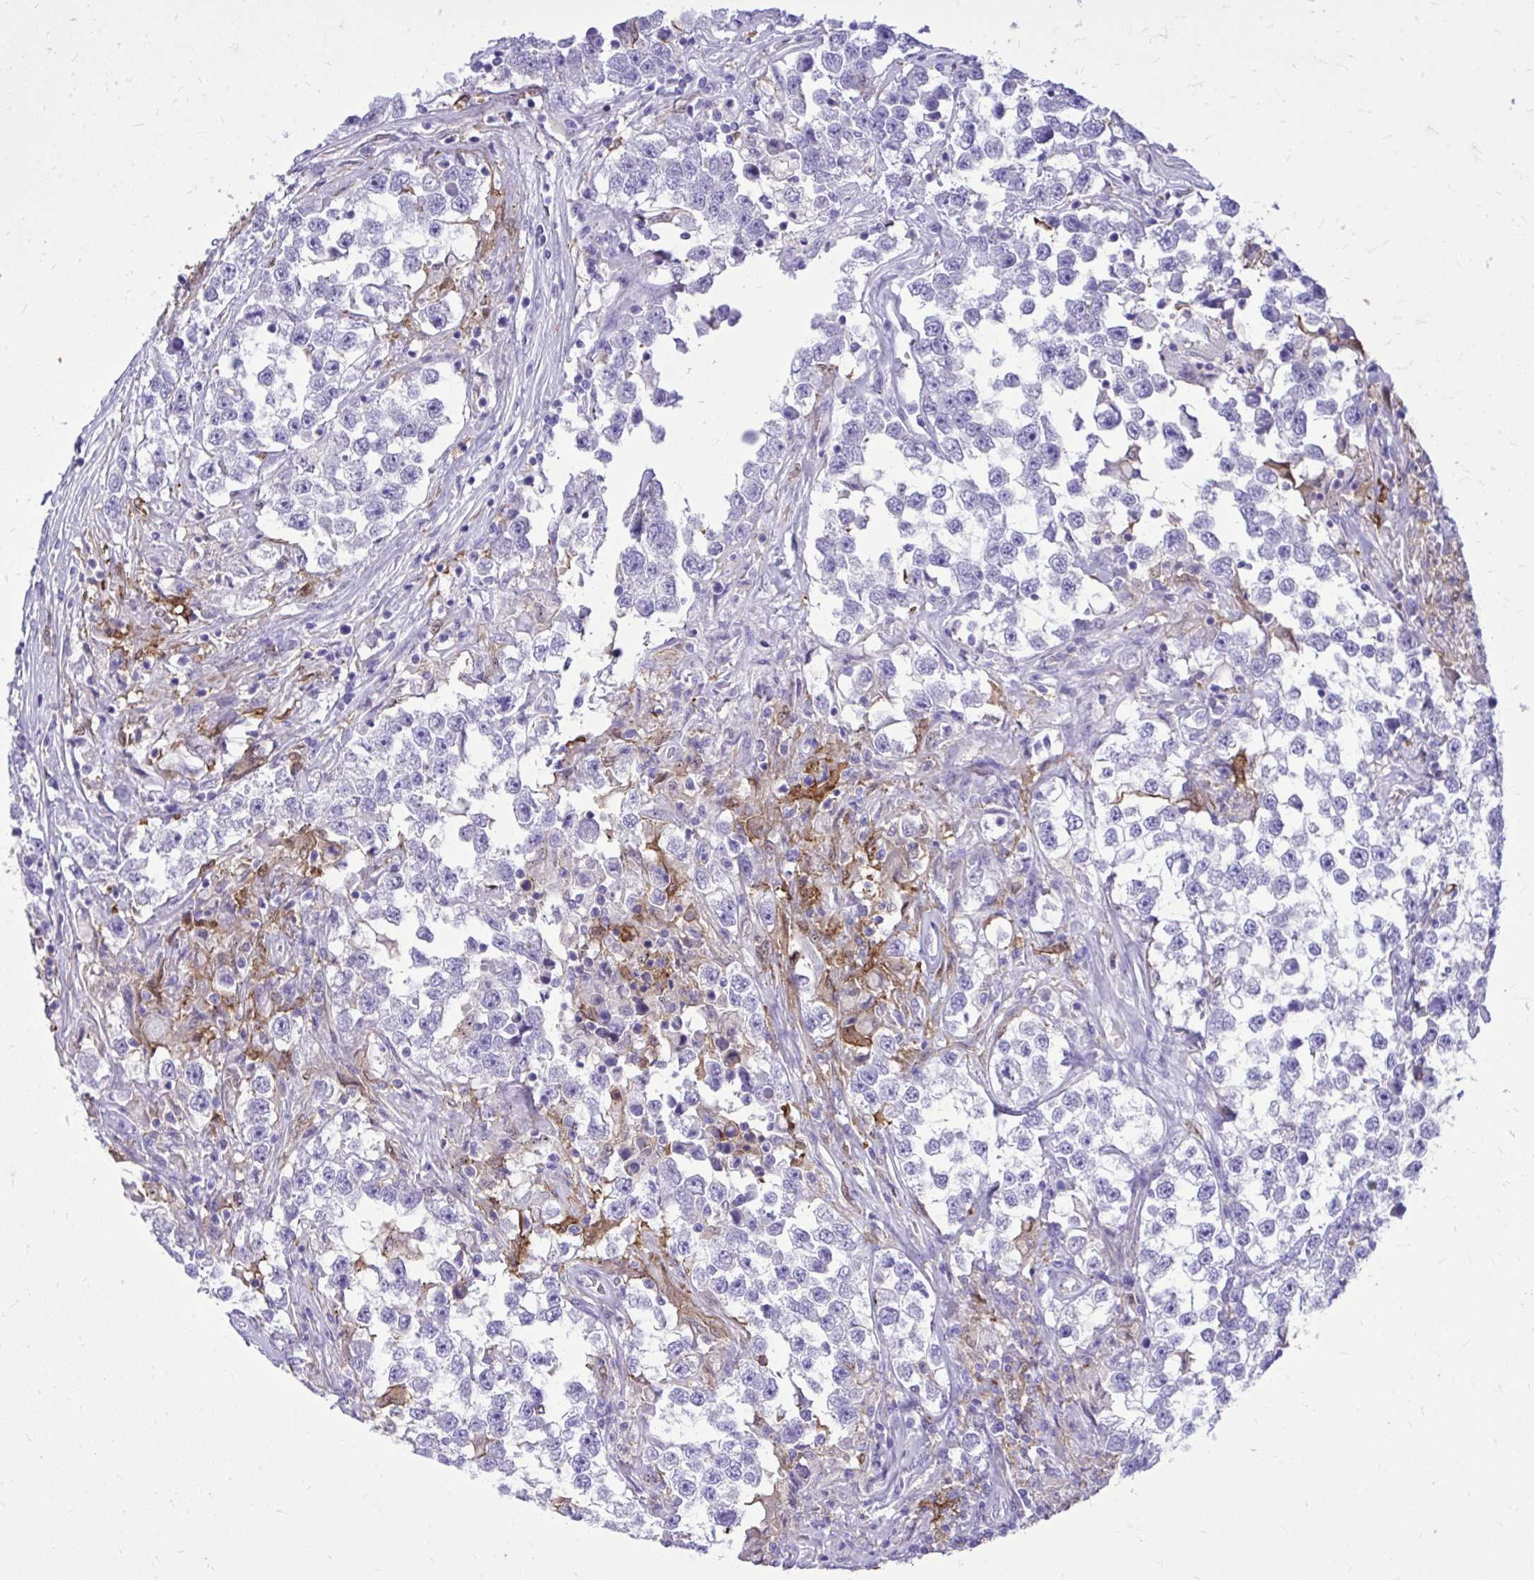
{"staining": {"intensity": "negative", "quantity": "none", "location": "none"}, "tissue": "testis cancer", "cell_type": "Tumor cells", "image_type": "cancer", "snomed": [{"axis": "morphology", "description": "Seminoma, NOS"}, {"axis": "topography", "description": "Testis"}], "caption": "The immunohistochemistry (IHC) photomicrograph has no significant expression in tumor cells of seminoma (testis) tissue. (DAB immunohistochemistry (IHC) visualized using brightfield microscopy, high magnification).", "gene": "TLR7", "patient": {"sex": "male", "age": 46}}